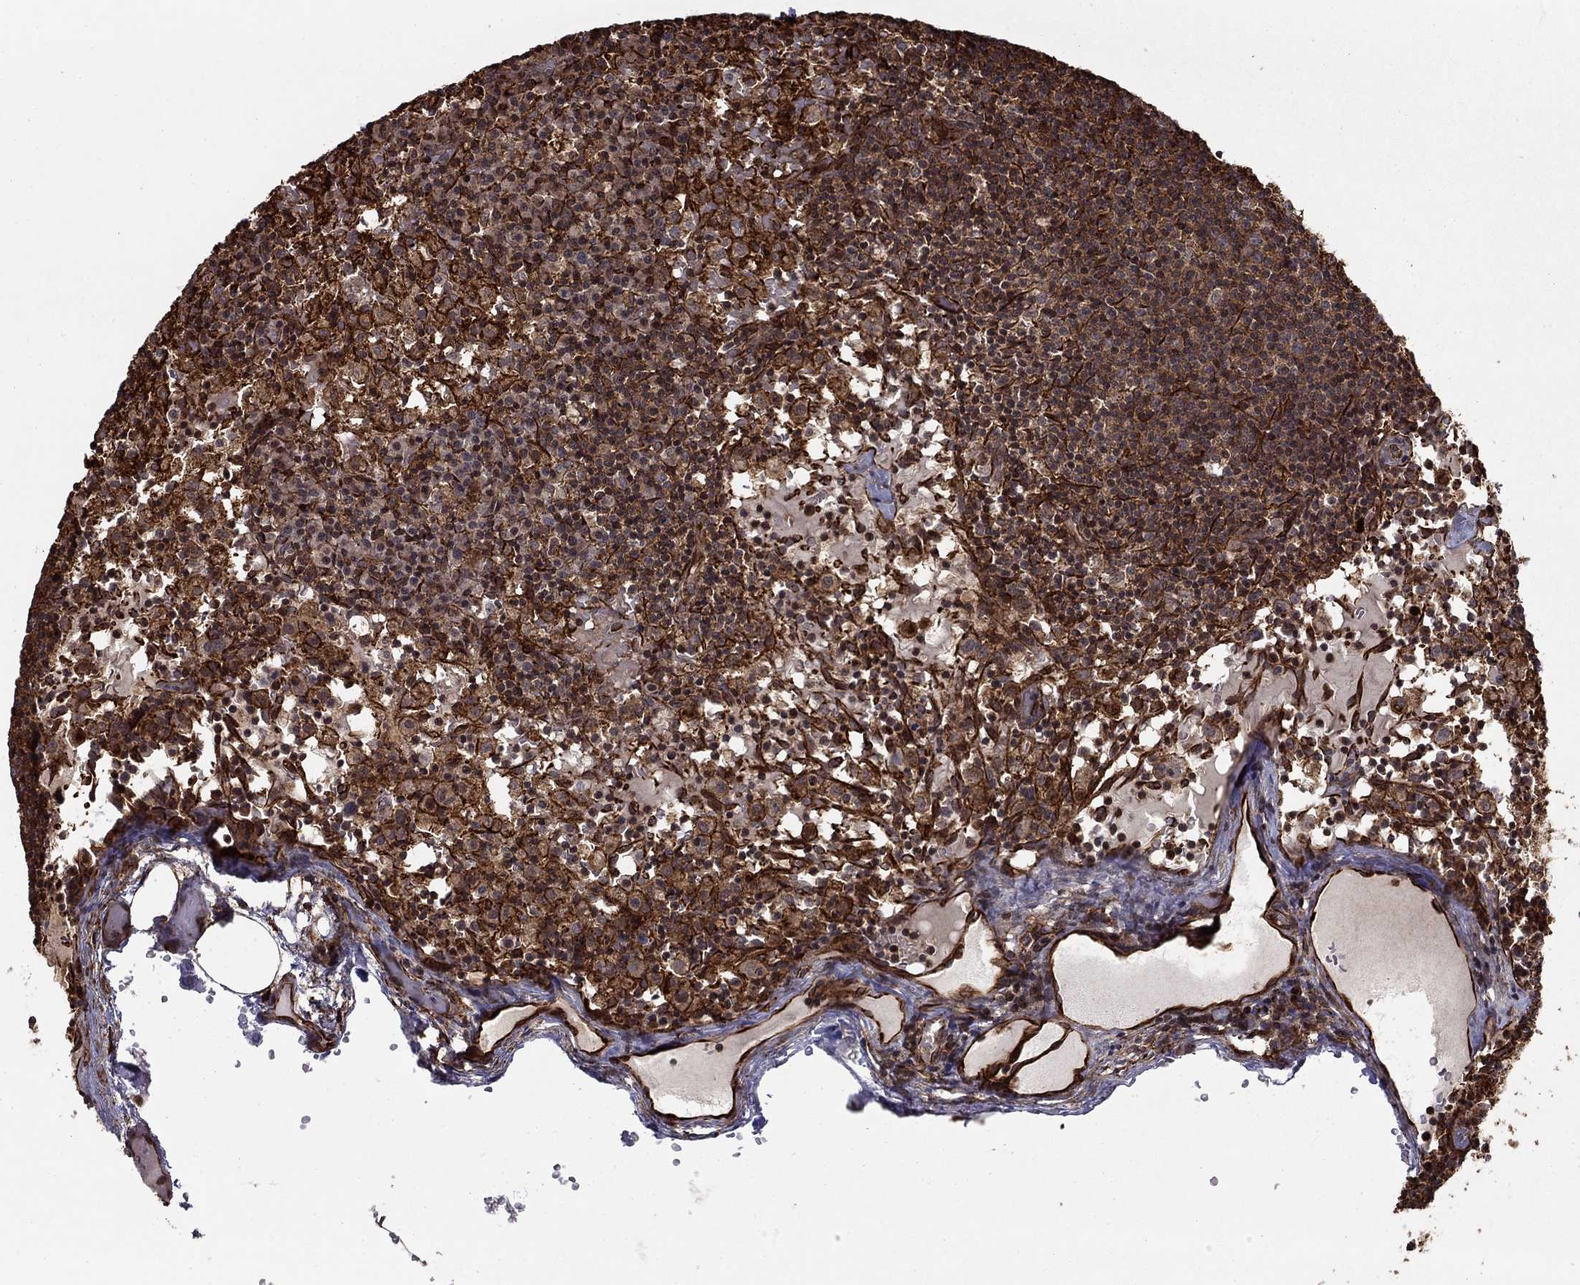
{"staining": {"intensity": "strong", "quantity": ">75%", "location": "cytoplasmic/membranous"}, "tissue": "lymph node", "cell_type": "Non-germinal center cells", "image_type": "normal", "snomed": [{"axis": "morphology", "description": "Normal tissue, NOS"}, {"axis": "topography", "description": "Lymph node"}], "caption": "Non-germinal center cells show strong cytoplasmic/membranous positivity in approximately >75% of cells in normal lymph node.", "gene": "ADM", "patient": {"sex": "male", "age": 62}}